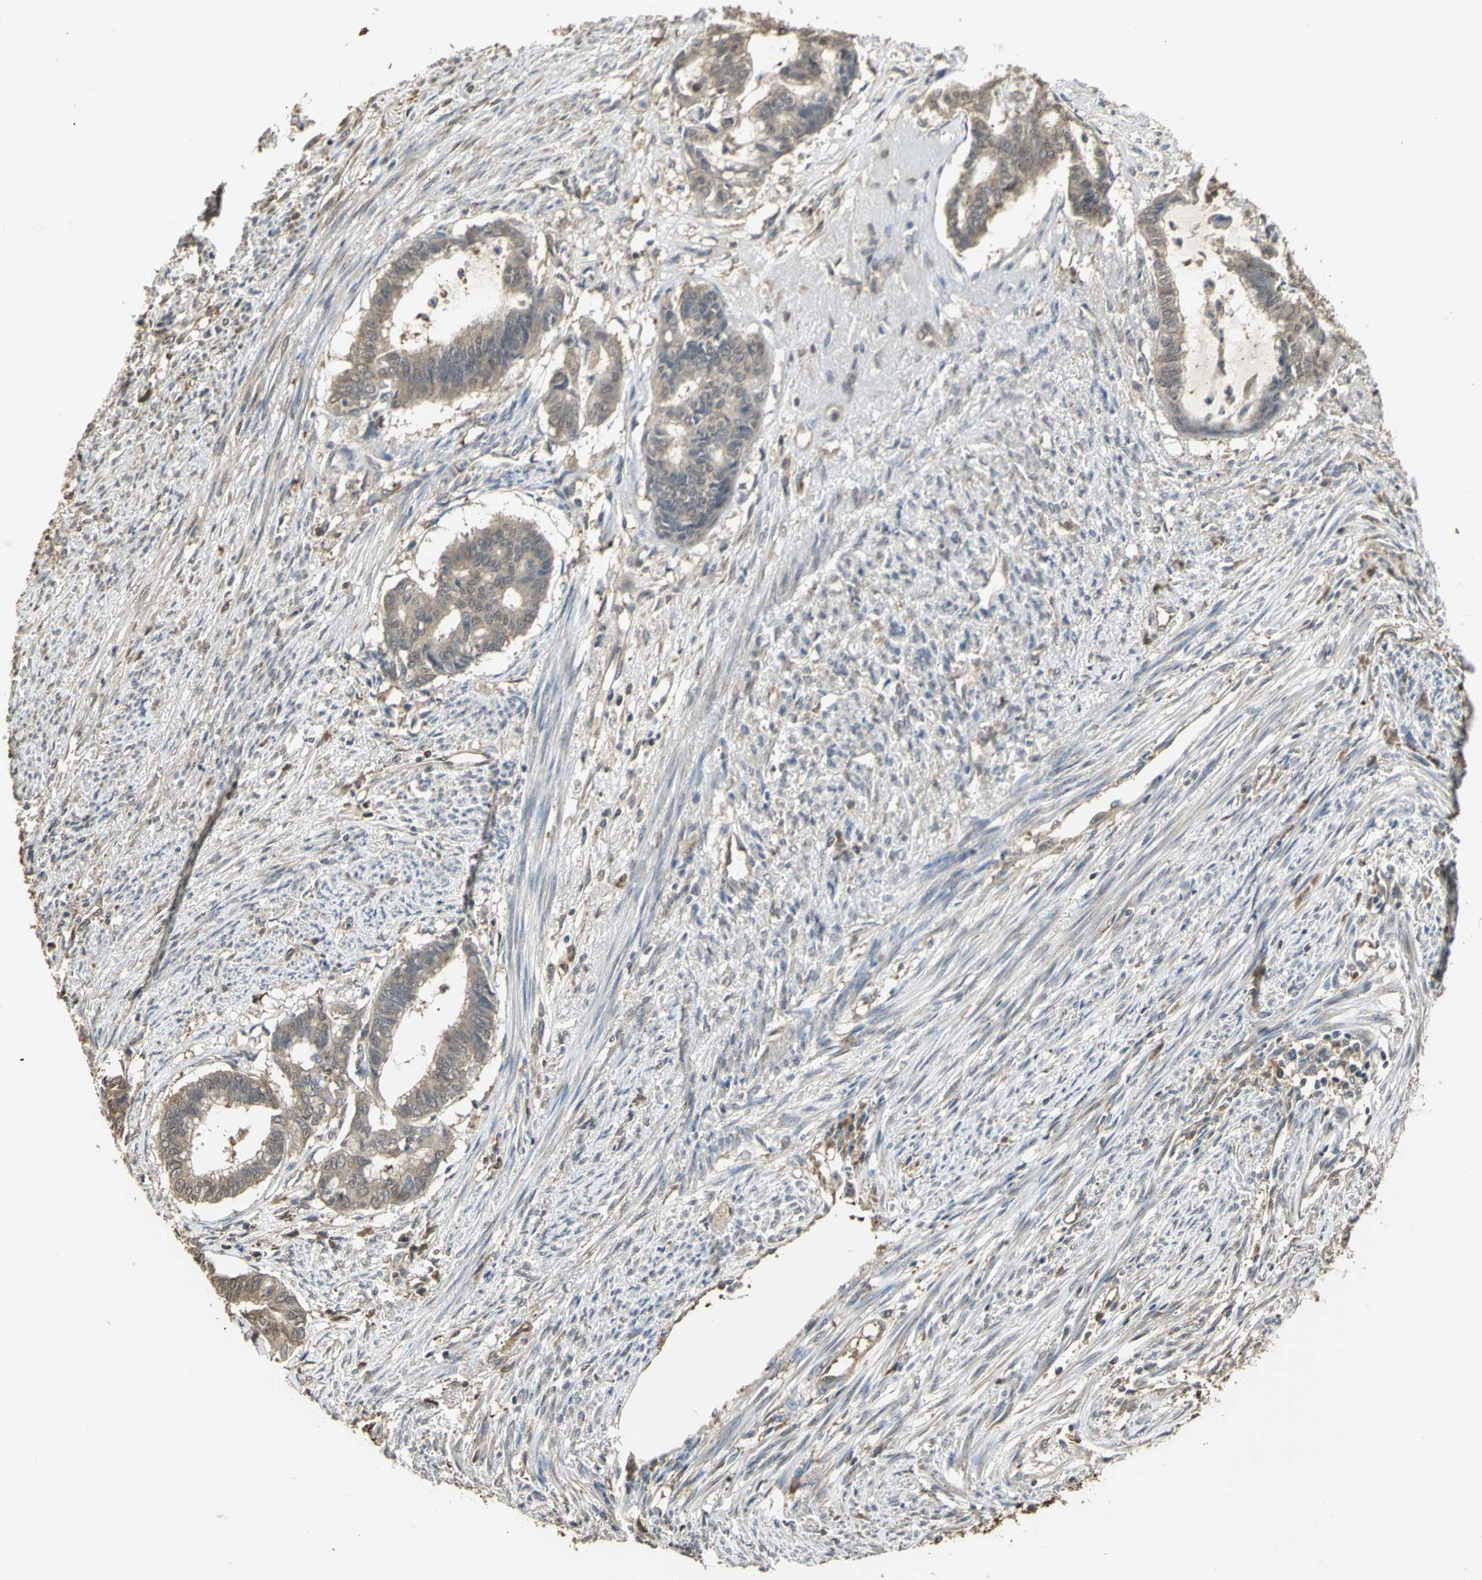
{"staining": {"intensity": "moderate", "quantity": ">75%", "location": "cytoplasmic/membranous"}, "tissue": "endometrial cancer", "cell_type": "Tumor cells", "image_type": "cancer", "snomed": [{"axis": "morphology", "description": "Adenocarcinoma, NOS"}, {"axis": "topography", "description": "Endometrium"}], "caption": "Endometrial cancer stained with a brown dye demonstrates moderate cytoplasmic/membranous positive expression in approximately >75% of tumor cells.", "gene": "PARK7", "patient": {"sex": "female", "age": 79}}